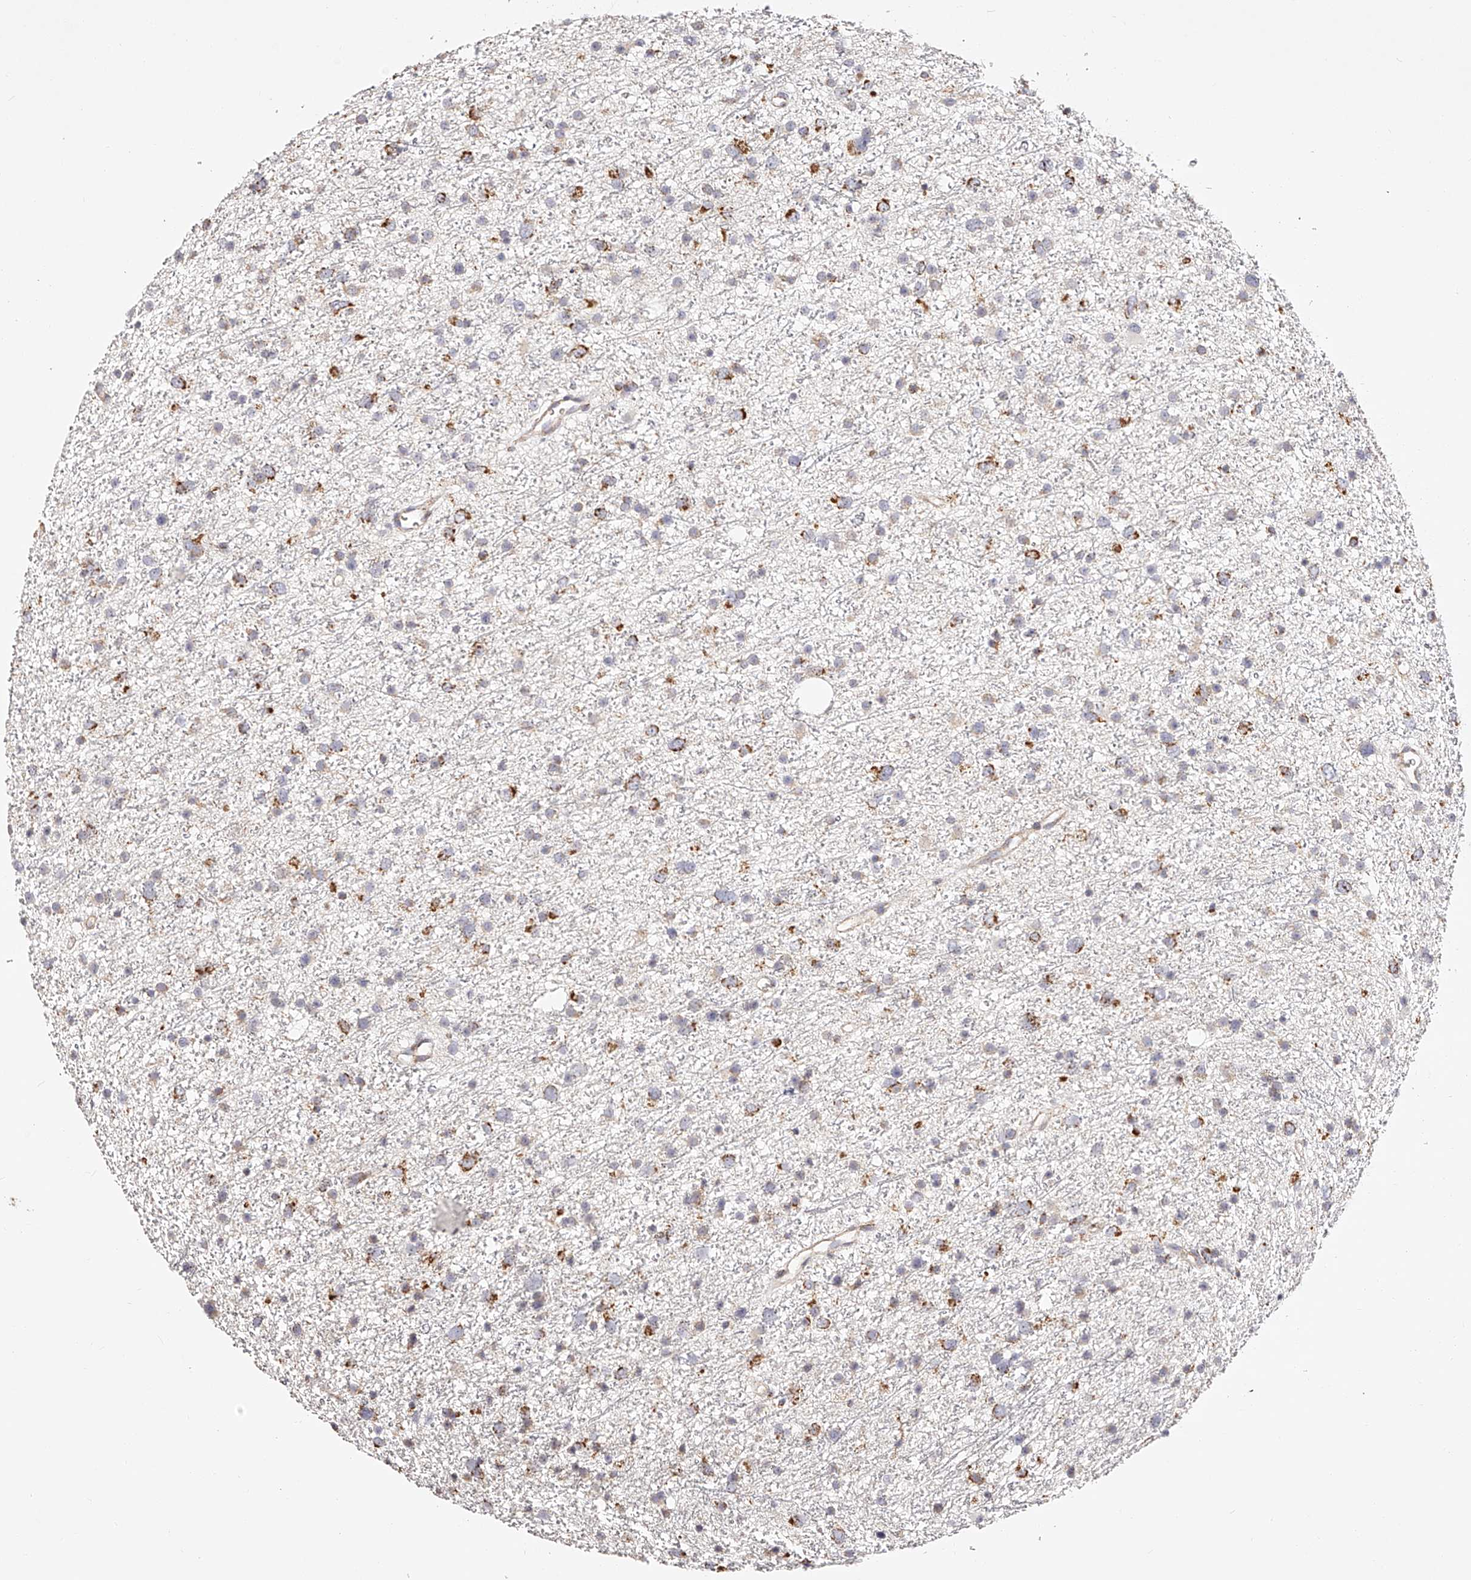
{"staining": {"intensity": "moderate", "quantity": "<25%", "location": "cytoplasmic/membranous"}, "tissue": "glioma", "cell_type": "Tumor cells", "image_type": "cancer", "snomed": [{"axis": "morphology", "description": "Glioma, malignant, Low grade"}, {"axis": "topography", "description": "Cerebral cortex"}], "caption": "Immunohistochemistry (IHC) of human malignant glioma (low-grade) shows low levels of moderate cytoplasmic/membranous staining in approximately <25% of tumor cells.", "gene": "NDUFV3", "patient": {"sex": "female", "age": 39}}